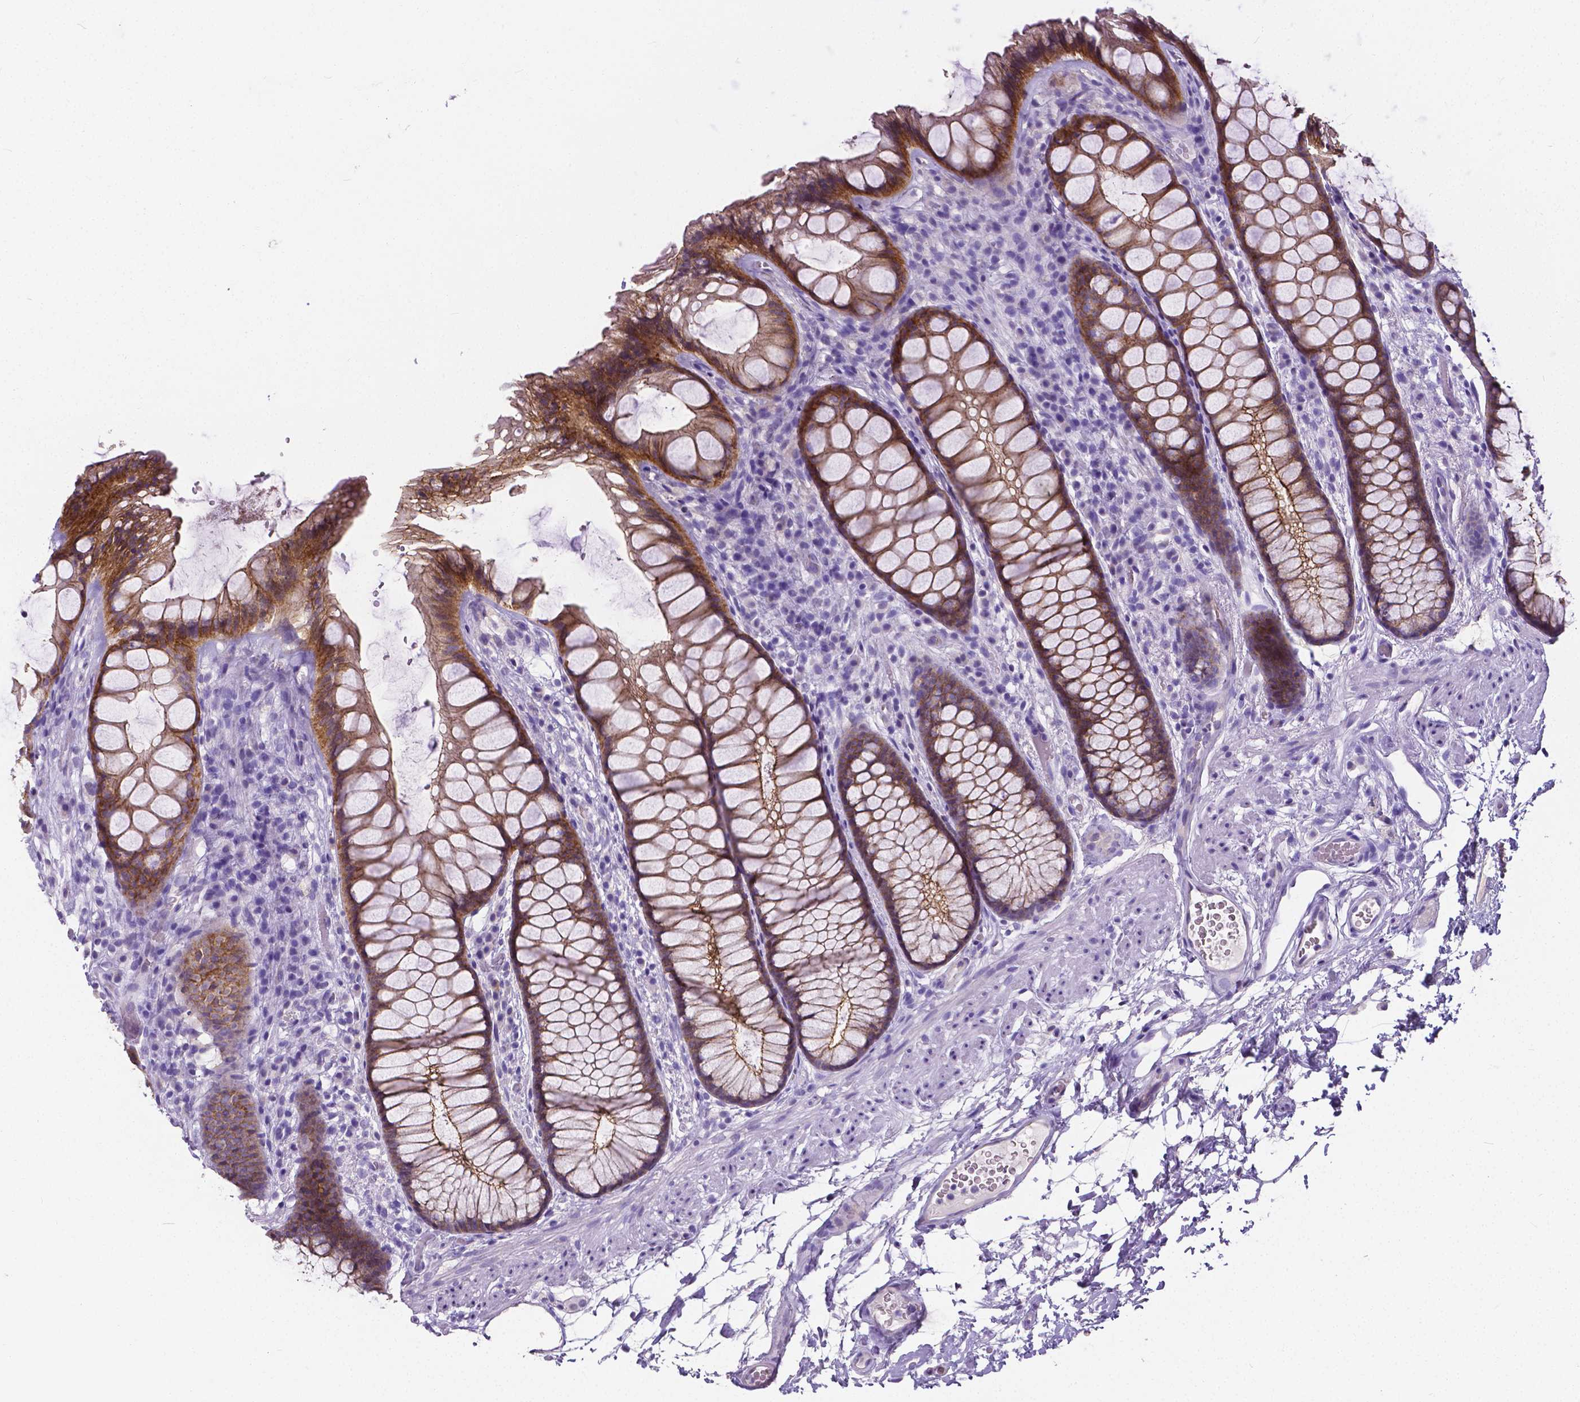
{"staining": {"intensity": "moderate", "quantity": ">75%", "location": "cytoplasmic/membranous"}, "tissue": "rectum", "cell_type": "Glandular cells", "image_type": "normal", "snomed": [{"axis": "morphology", "description": "Normal tissue, NOS"}, {"axis": "topography", "description": "Rectum"}], "caption": "Rectum stained for a protein (brown) demonstrates moderate cytoplasmic/membranous positive expression in about >75% of glandular cells.", "gene": "OCLN", "patient": {"sex": "female", "age": 62}}